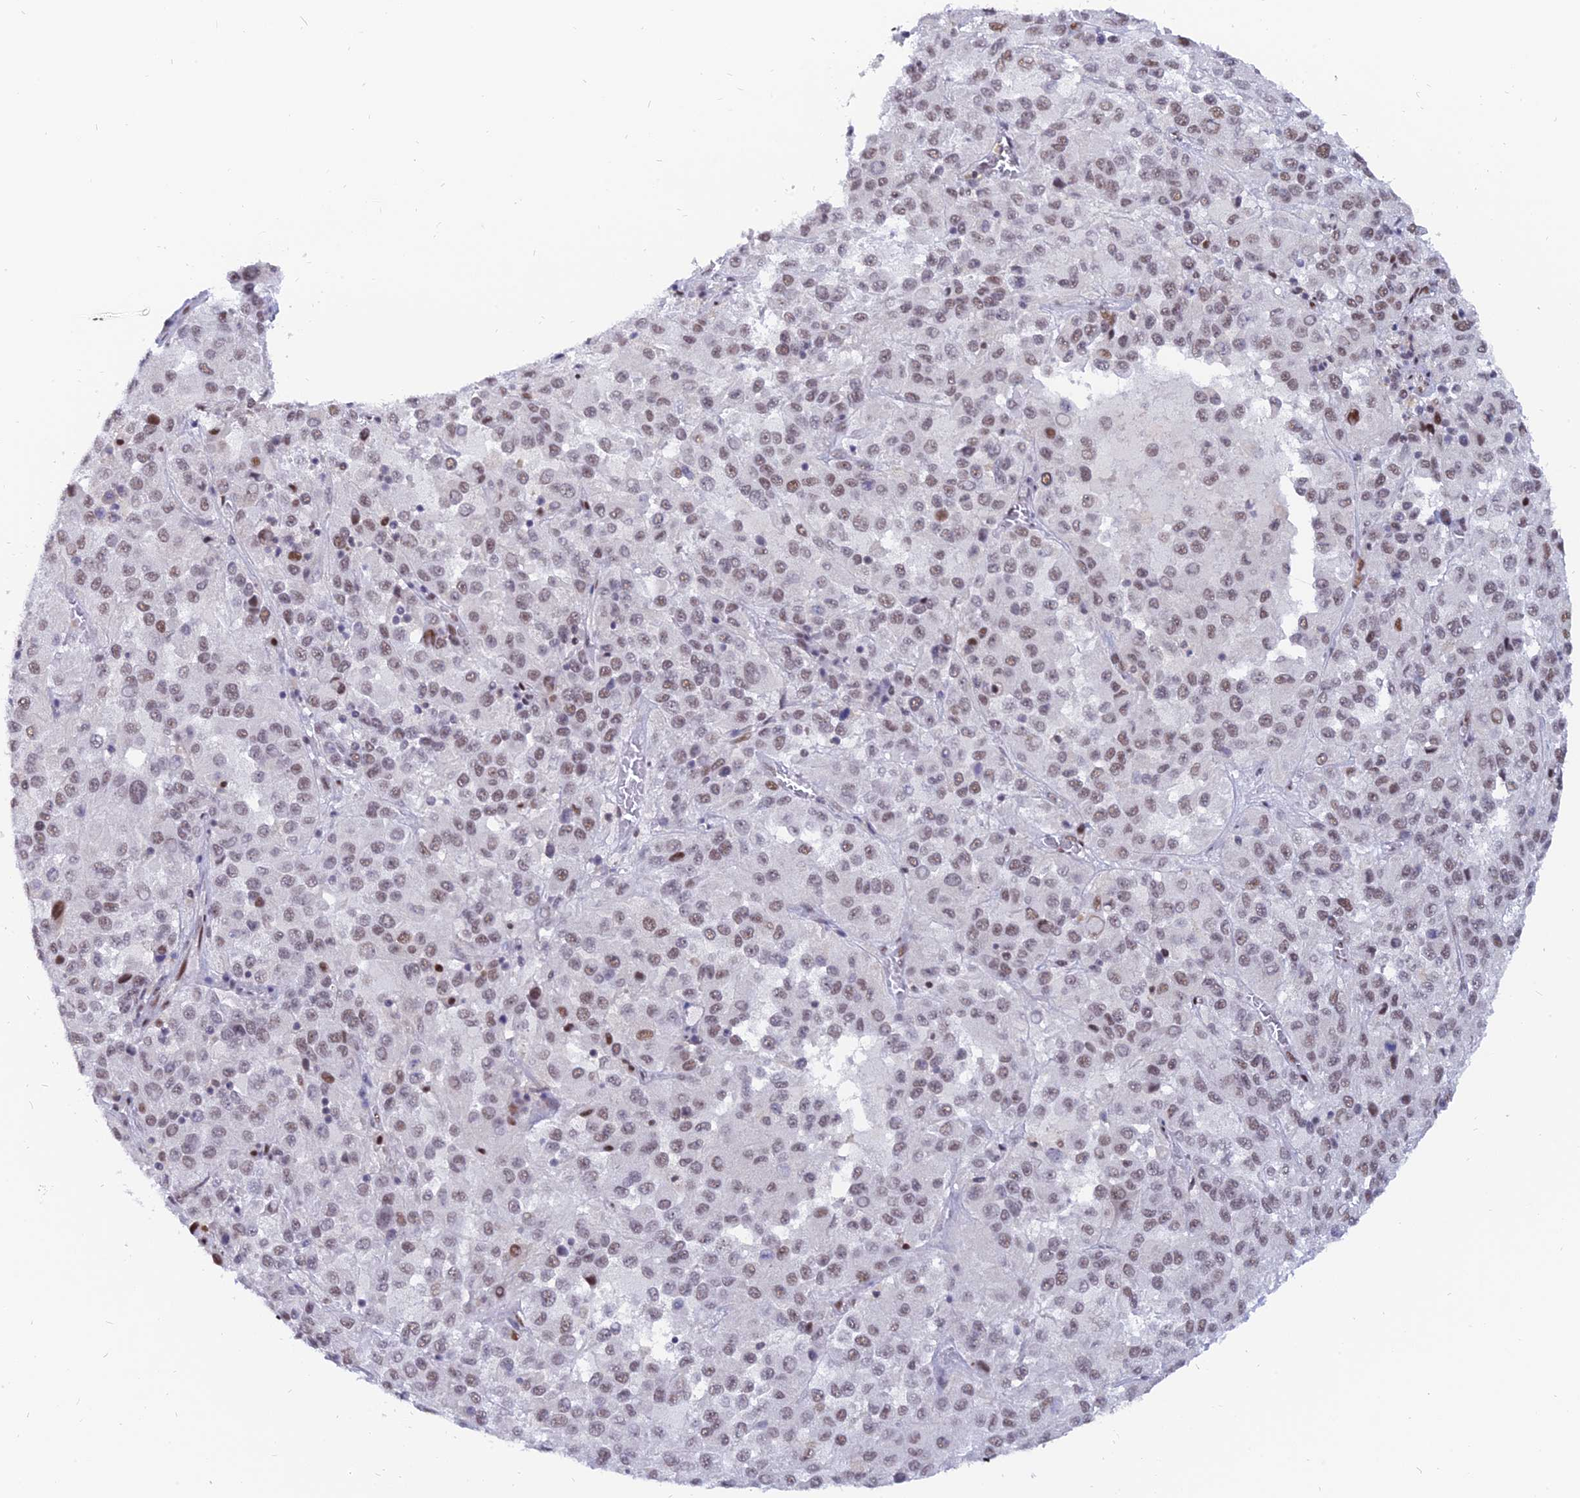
{"staining": {"intensity": "weak", "quantity": "25%-75%", "location": "nuclear"}, "tissue": "melanoma", "cell_type": "Tumor cells", "image_type": "cancer", "snomed": [{"axis": "morphology", "description": "Malignant melanoma, Metastatic site"}, {"axis": "topography", "description": "Lung"}], "caption": "Malignant melanoma (metastatic site) tissue demonstrates weak nuclear positivity in about 25%-75% of tumor cells", "gene": "DPY30", "patient": {"sex": "male", "age": 64}}